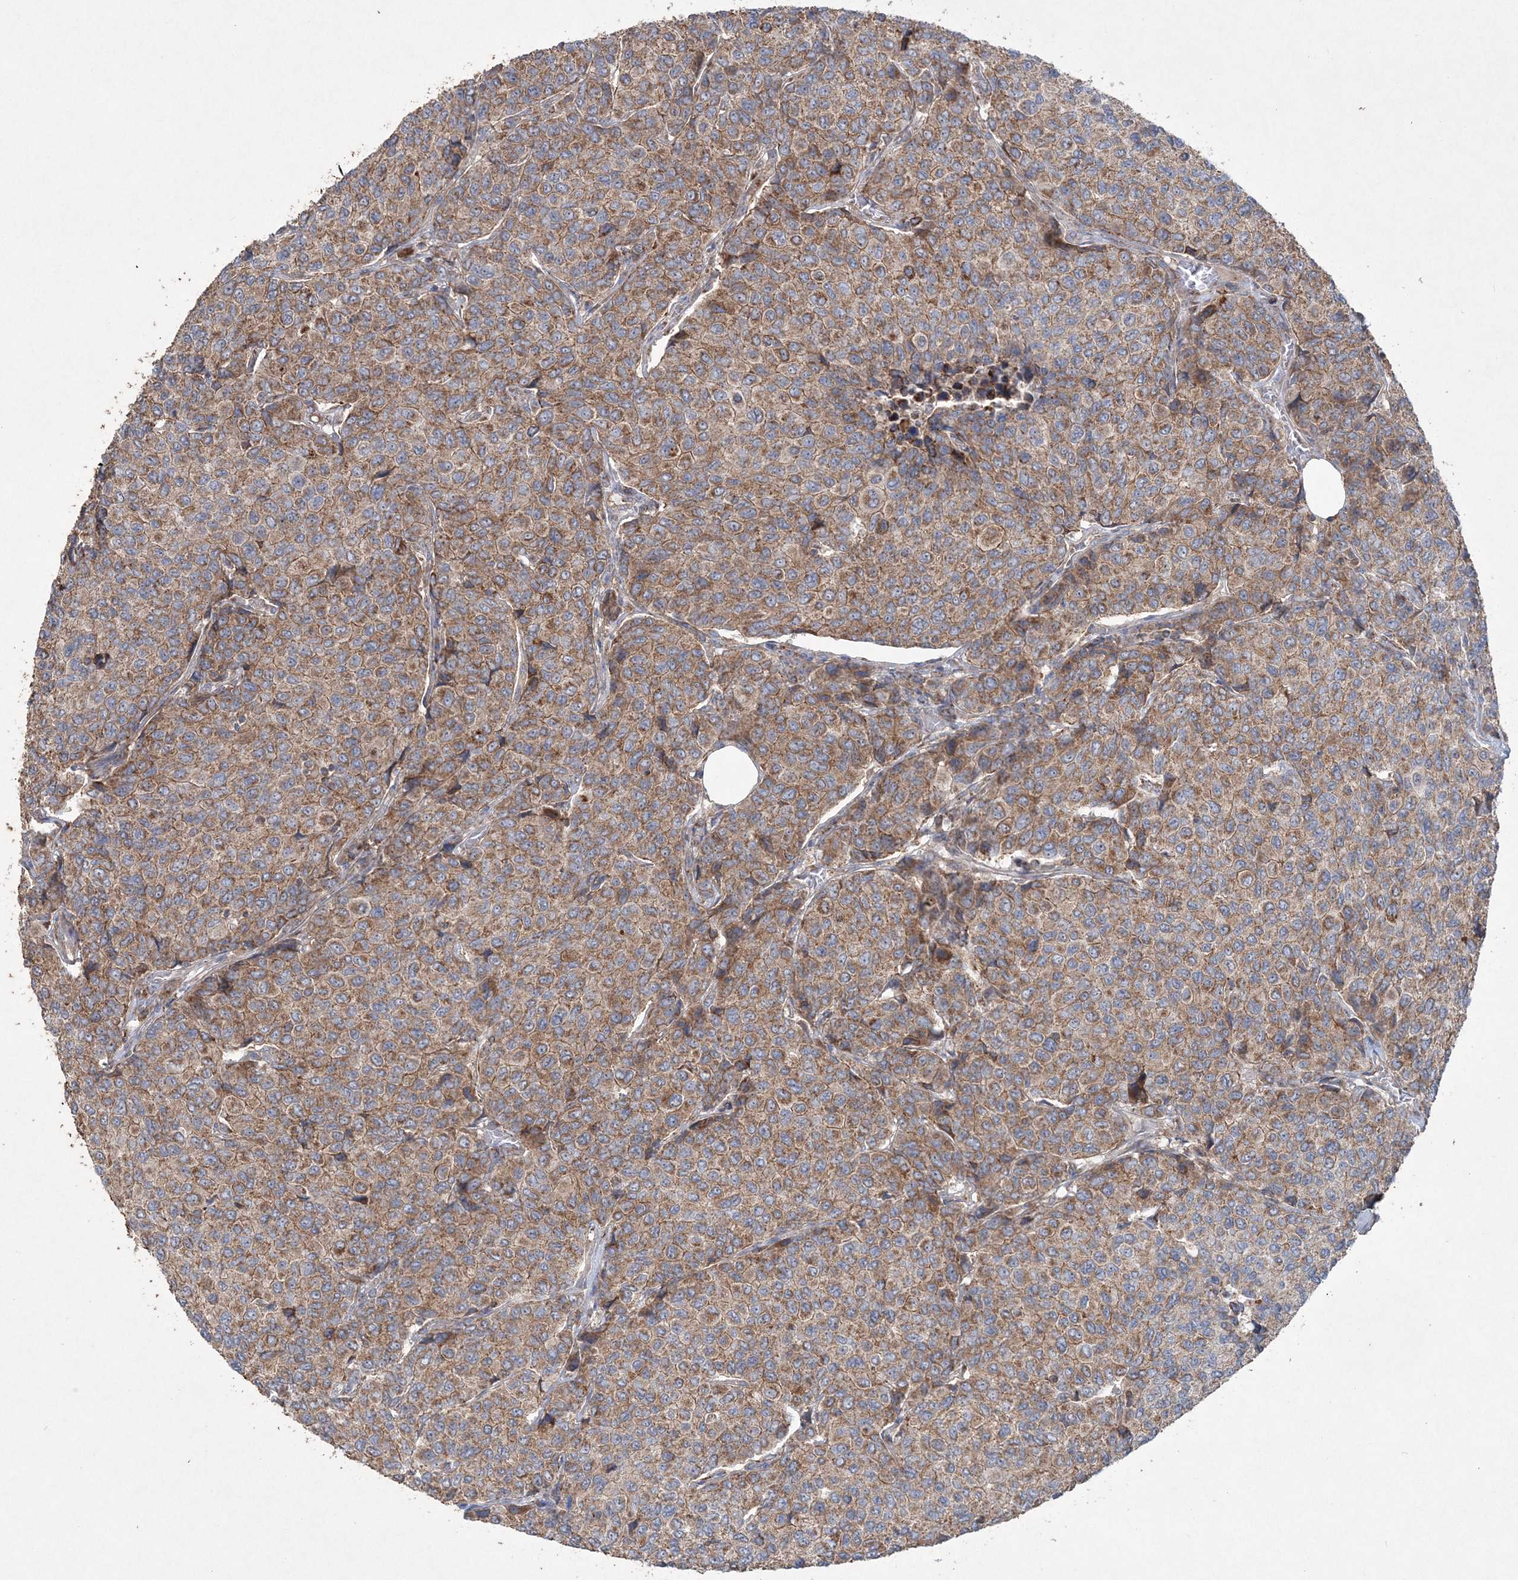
{"staining": {"intensity": "moderate", "quantity": ">75%", "location": "cytoplasmic/membranous"}, "tissue": "breast cancer", "cell_type": "Tumor cells", "image_type": "cancer", "snomed": [{"axis": "morphology", "description": "Duct carcinoma"}, {"axis": "topography", "description": "Breast"}], "caption": "Immunohistochemistry image of neoplastic tissue: breast infiltrating ductal carcinoma stained using immunohistochemistry (IHC) exhibits medium levels of moderate protein expression localized specifically in the cytoplasmic/membranous of tumor cells, appearing as a cytoplasmic/membranous brown color.", "gene": "TTC7A", "patient": {"sex": "female", "age": 55}}